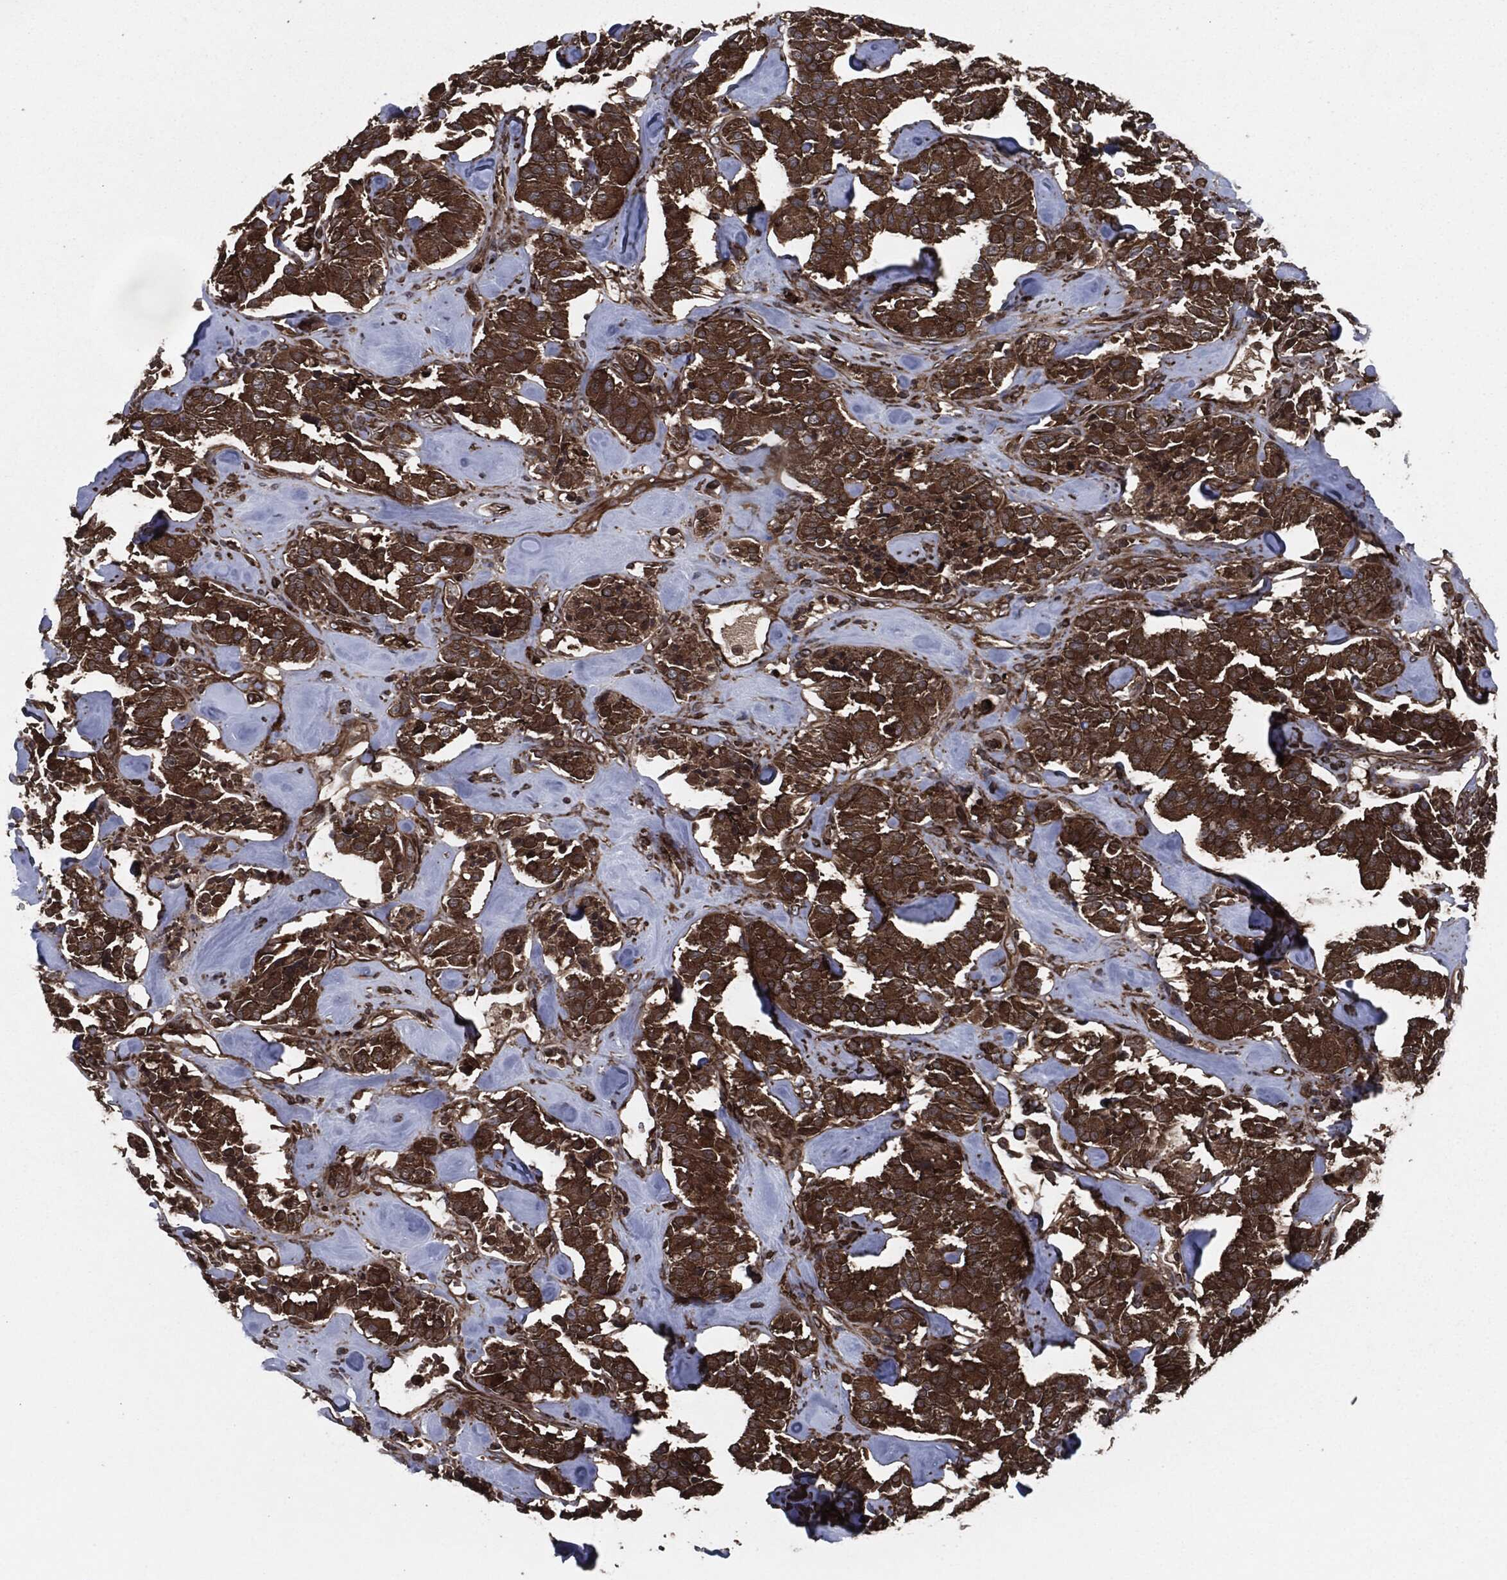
{"staining": {"intensity": "strong", "quantity": ">75%", "location": "cytoplasmic/membranous"}, "tissue": "carcinoid", "cell_type": "Tumor cells", "image_type": "cancer", "snomed": [{"axis": "morphology", "description": "Carcinoid, malignant, NOS"}, {"axis": "topography", "description": "Pancreas"}], "caption": "Protein expression analysis of carcinoid exhibits strong cytoplasmic/membranous expression in about >75% of tumor cells.", "gene": "RAP1GDS1", "patient": {"sex": "male", "age": 41}}